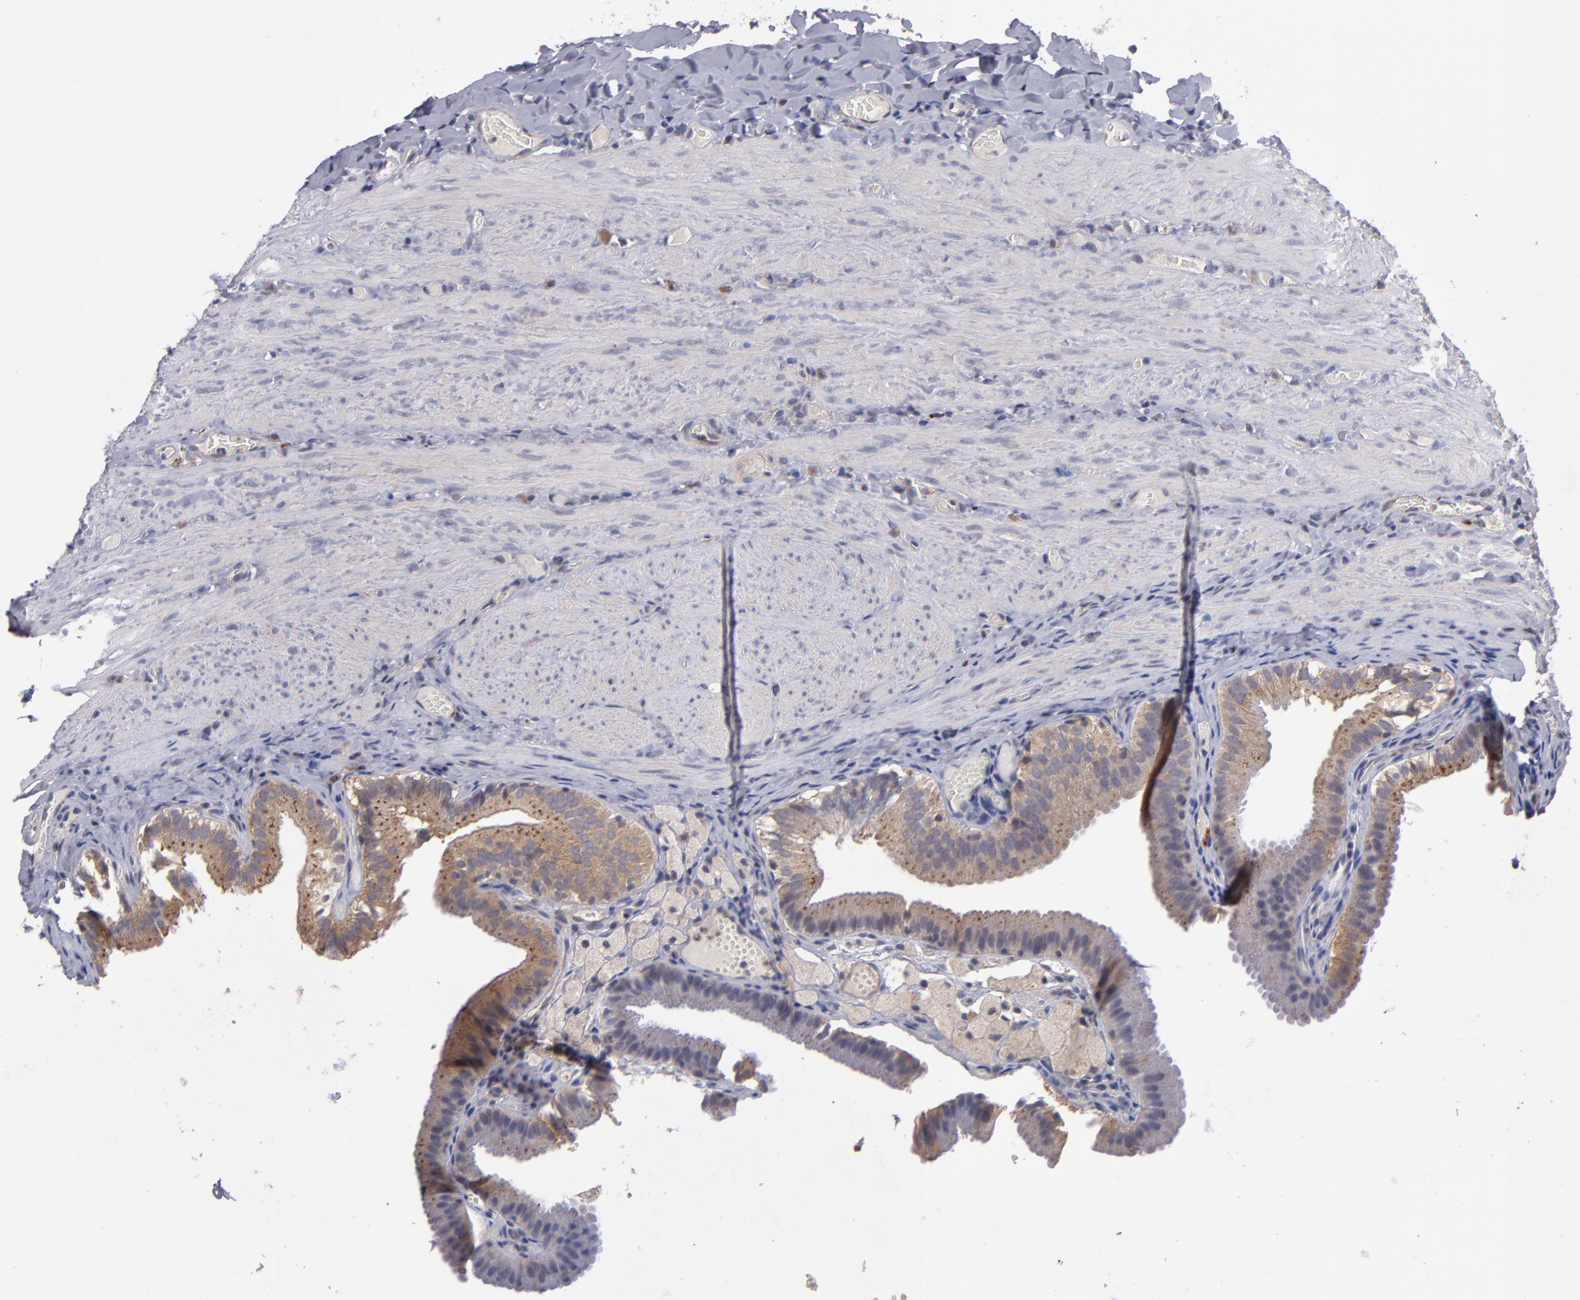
{"staining": {"intensity": "strong", "quantity": ">75%", "location": "cytoplasmic/membranous"}, "tissue": "gallbladder", "cell_type": "Glandular cells", "image_type": "normal", "snomed": [{"axis": "morphology", "description": "Normal tissue, NOS"}, {"axis": "topography", "description": "Gallbladder"}], "caption": "Gallbladder stained for a protein displays strong cytoplasmic/membranous positivity in glandular cells. The protein of interest is stained brown, and the nuclei are stained in blue (DAB IHC with brightfield microscopy, high magnification).", "gene": "CTSO", "patient": {"sex": "female", "age": 24}}